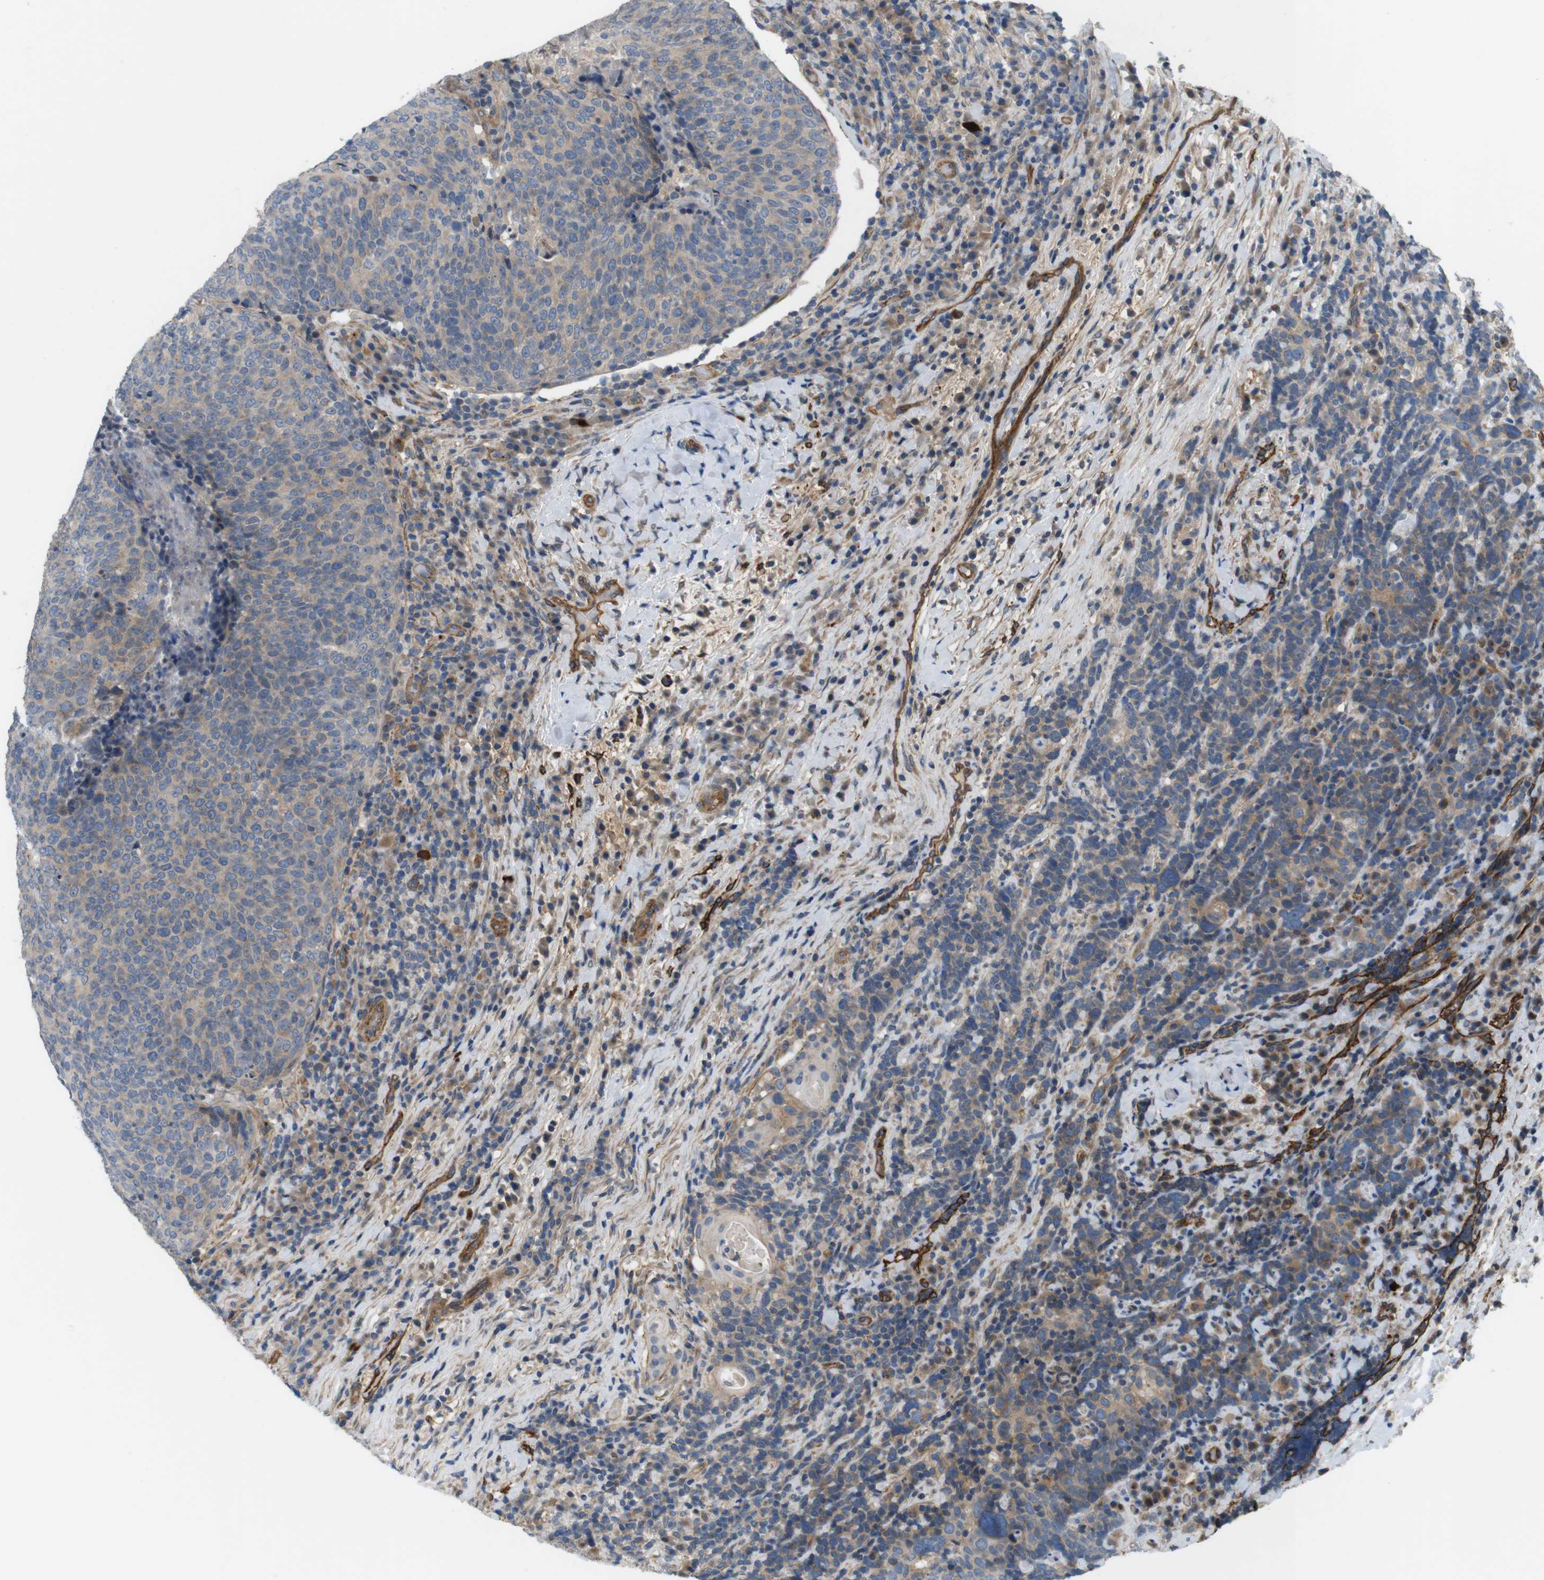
{"staining": {"intensity": "weak", "quantity": ">75%", "location": "cytoplasmic/membranous"}, "tissue": "head and neck cancer", "cell_type": "Tumor cells", "image_type": "cancer", "snomed": [{"axis": "morphology", "description": "Squamous cell carcinoma, NOS"}, {"axis": "morphology", "description": "Squamous cell carcinoma, metastatic, NOS"}, {"axis": "topography", "description": "Lymph node"}, {"axis": "topography", "description": "Head-Neck"}], "caption": "Immunohistochemical staining of metastatic squamous cell carcinoma (head and neck) exhibits low levels of weak cytoplasmic/membranous expression in approximately >75% of tumor cells. (brown staining indicates protein expression, while blue staining denotes nuclei).", "gene": "BVES", "patient": {"sex": "male", "age": 62}}